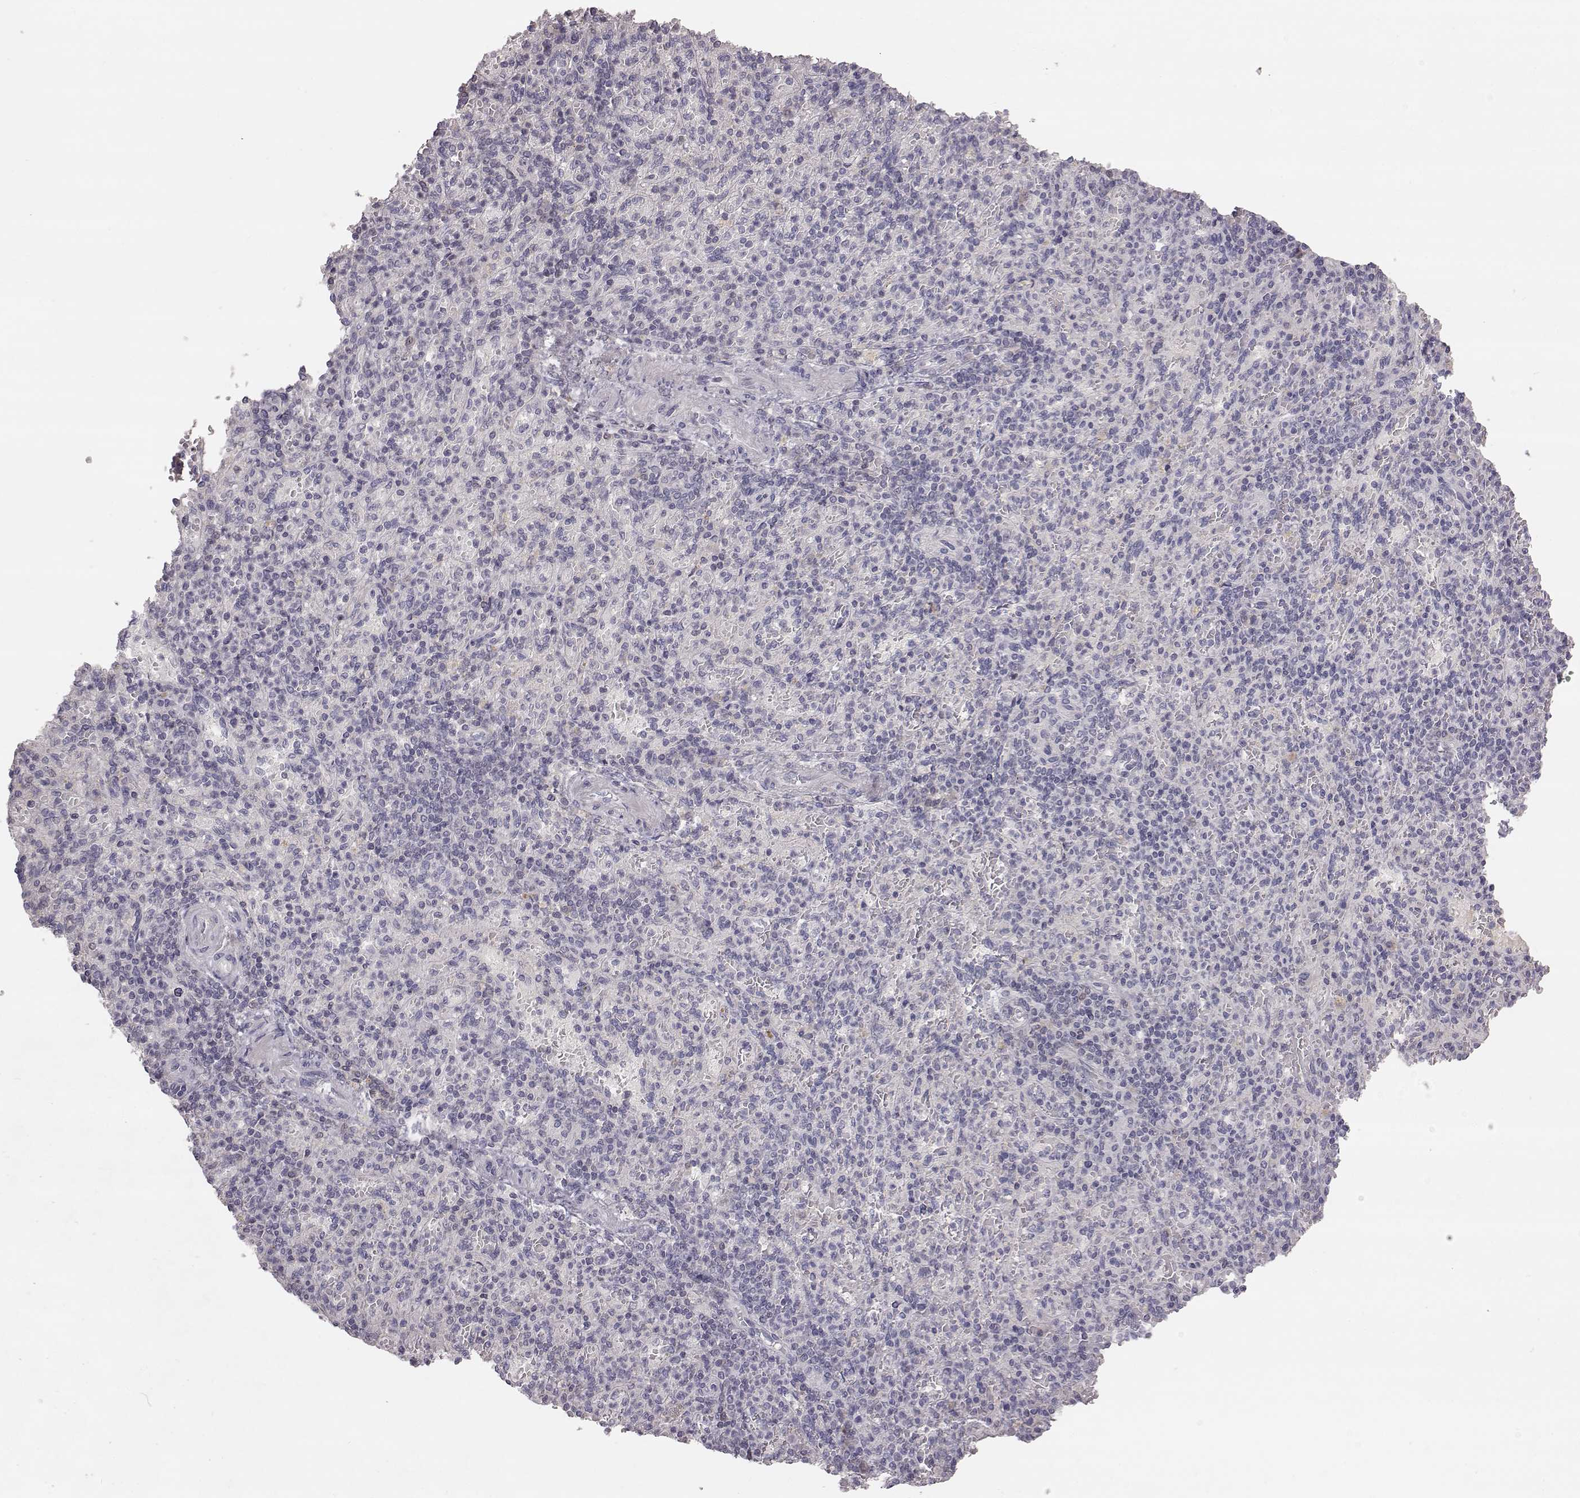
{"staining": {"intensity": "negative", "quantity": "none", "location": "none"}, "tissue": "spleen", "cell_type": "Cells in red pulp", "image_type": "normal", "snomed": [{"axis": "morphology", "description": "Normal tissue, NOS"}, {"axis": "topography", "description": "Spleen"}], "caption": "The IHC micrograph has no significant expression in cells in red pulp of spleen. (IHC, brightfield microscopy, high magnification).", "gene": "TLX3", "patient": {"sex": "female", "age": 74}}